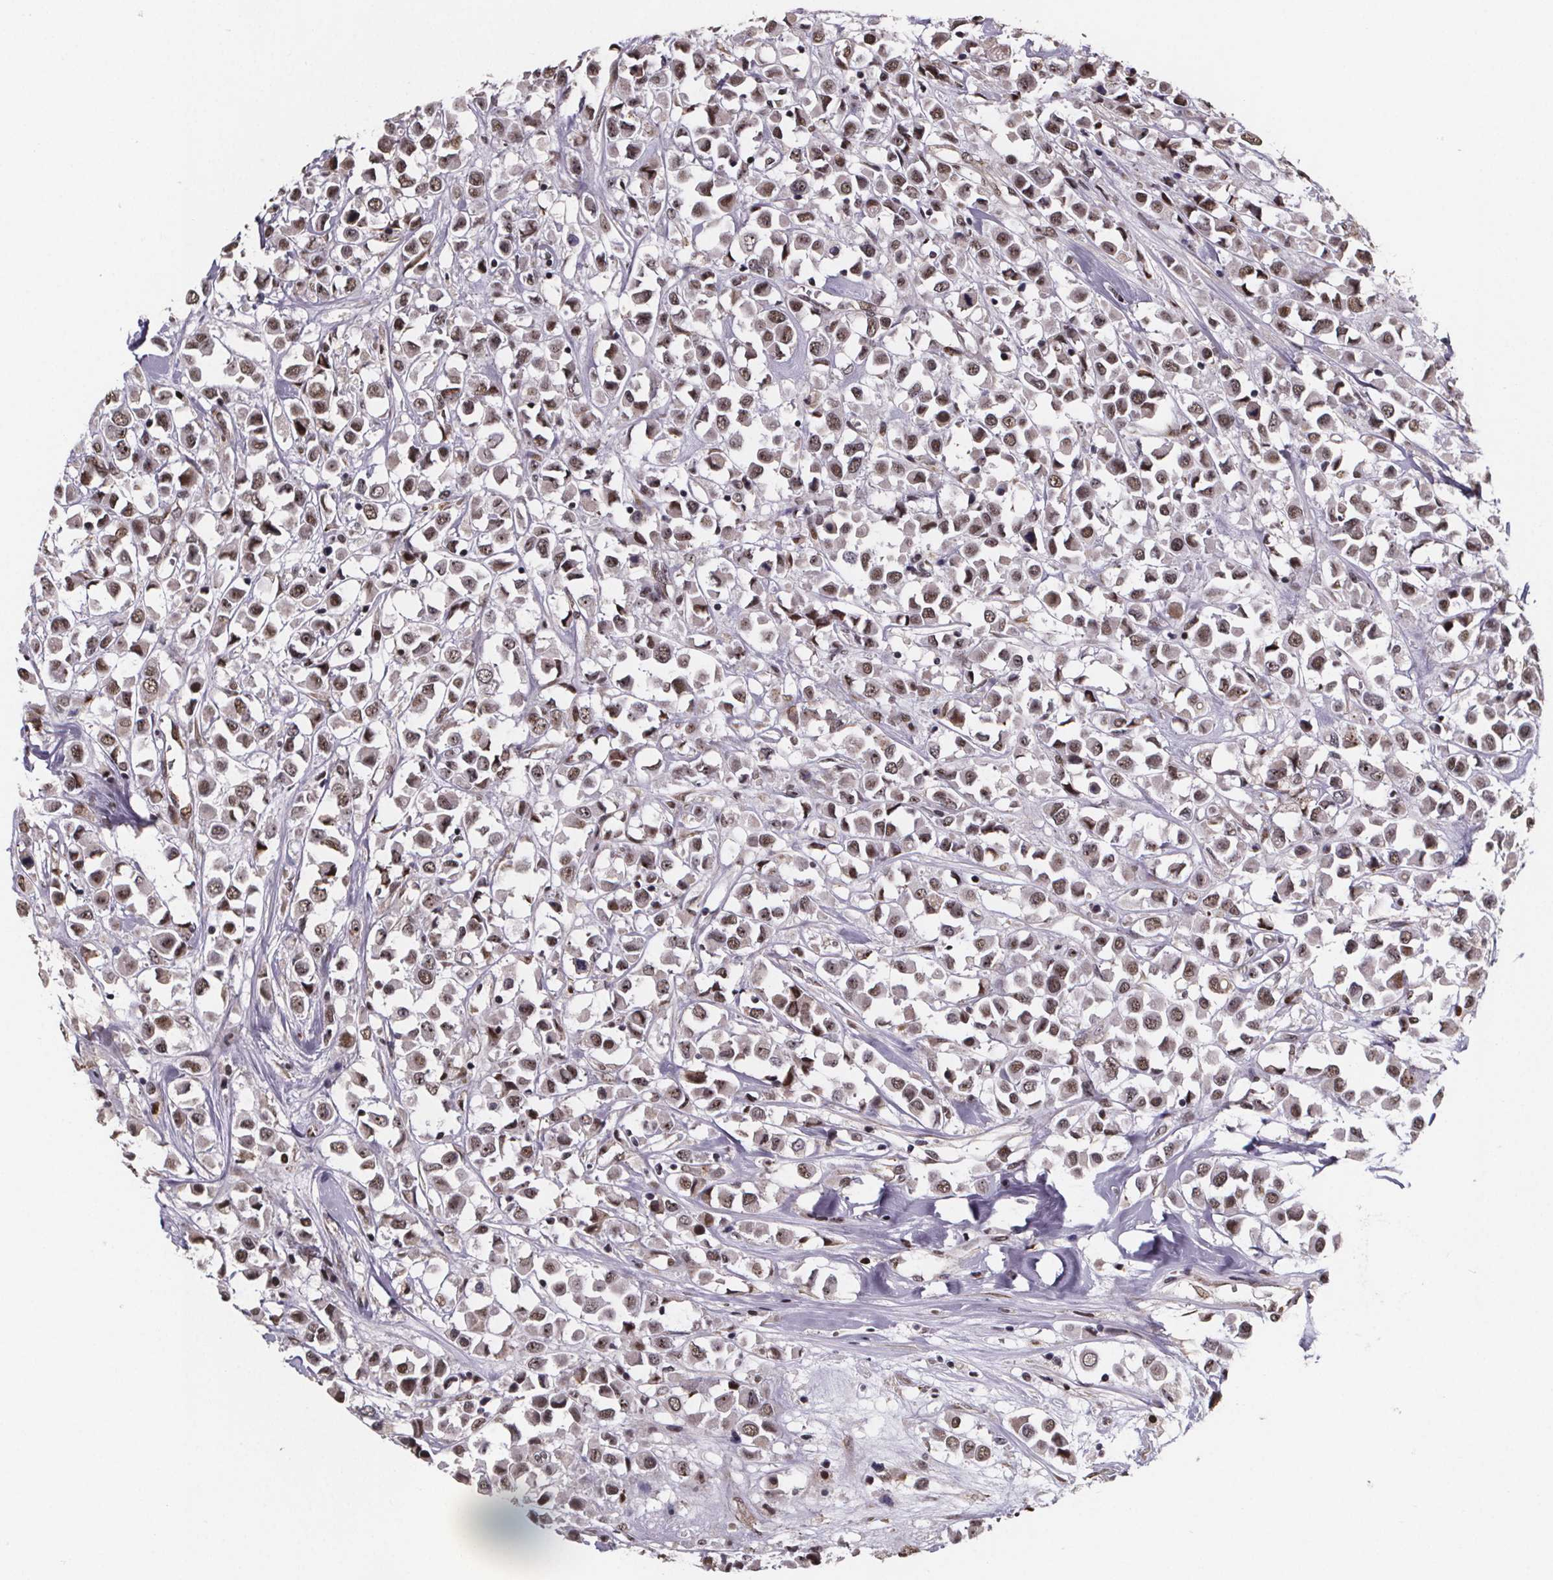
{"staining": {"intensity": "moderate", "quantity": ">75%", "location": "nuclear"}, "tissue": "breast cancer", "cell_type": "Tumor cells", "image_type": "cancer", "snomed": [{"axis": "morphology", "description": "Duct carcinoma"}, {"axis": "topography", "description": "Breast"}], "caption": "This is a photomicrograph of immunohistochemistry staining of breast infiltrating ductal carcinoma, which shows moderate expression in the nuclear of tumor cells.", "gene": "U2SURP", "patient": {"sex": "female", "age": 61}}